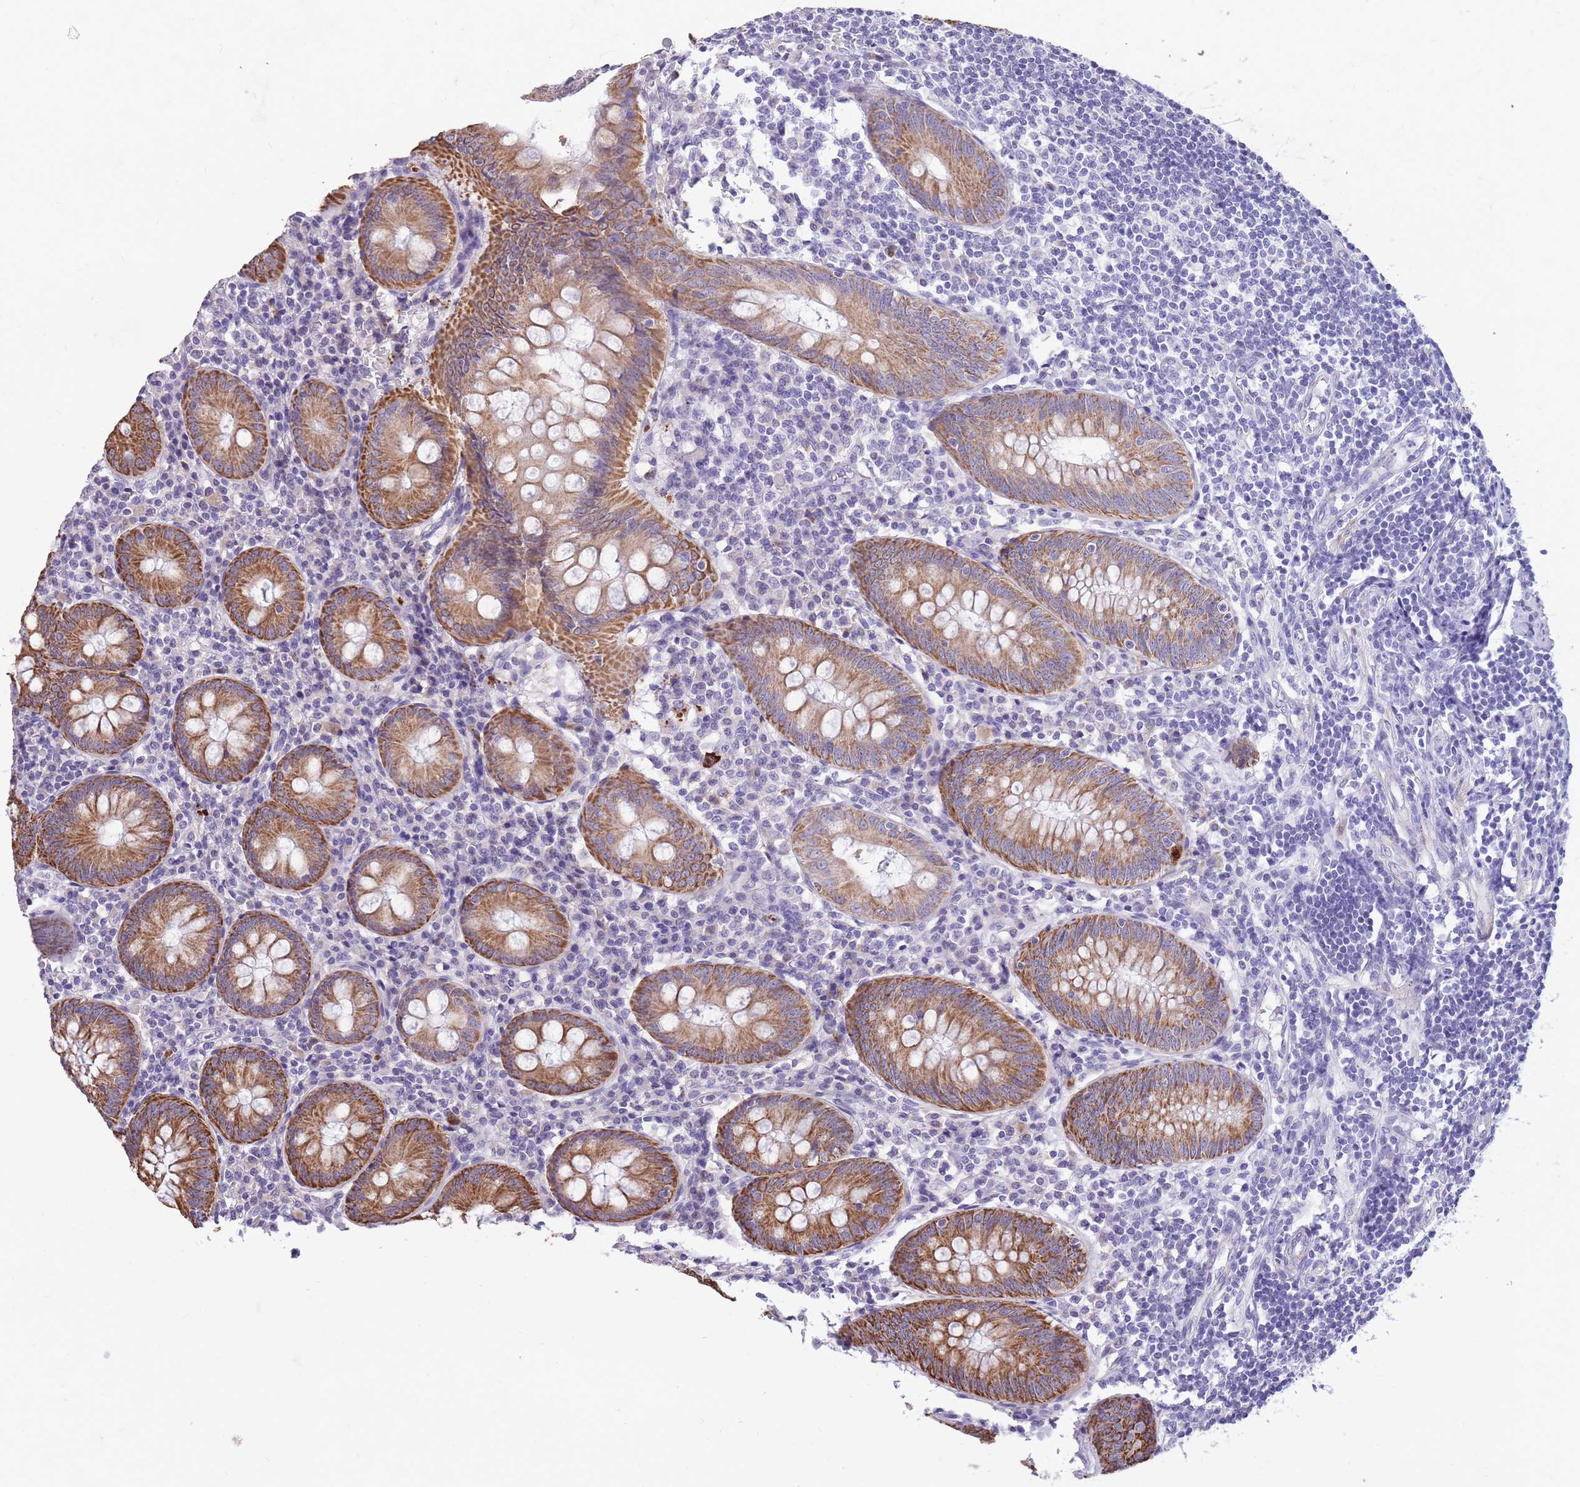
{"staining": {"intensity": "moderate", "quantity": ">75%", "location": "cytoplasmic/membranous"}, "tissue": "appendix", "cell_type": "Glandular cells", "image_type": "normal", "snomed": [{"axis": "morphology", "description": "Normal tissue, NOS"}, {"axis": "topography", "description": "Appendix"}], "caption": "Immunohistochemistry (IHC) histopathology image of unremarkable human appendix stained for a protein (brown), which displays medium levels of moderate cytoplasmic/membranous positivity in about >75% of glandular cells.", "gene": "RNF170", "patient": {"sex": "female", "age": 54}}